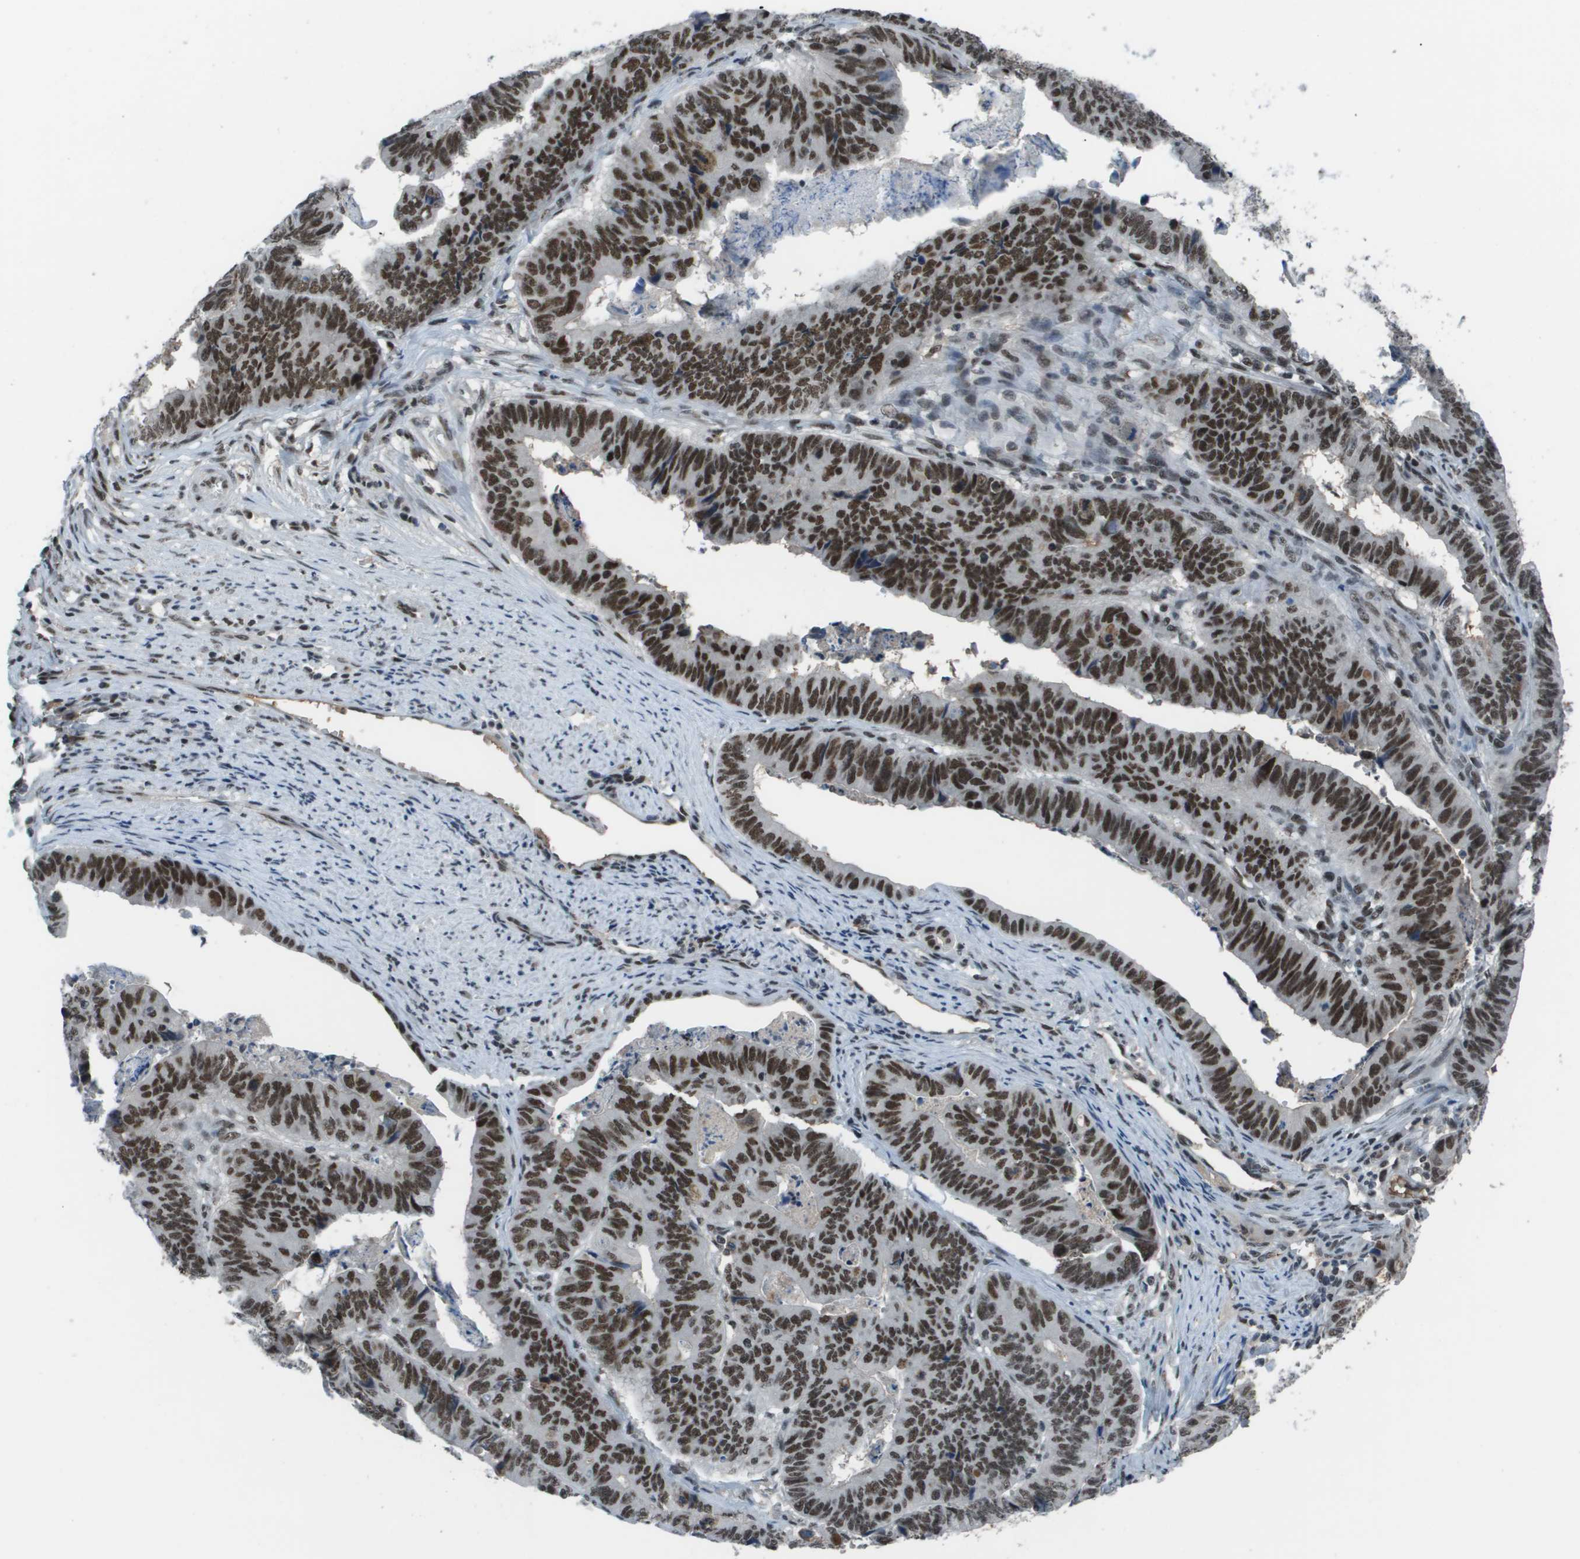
{"staining": {"intensity": "strong", "quantity": ">75%", "location": "nuclear"}, "tissue": "stomach cancer", "cell_type": "Tumor cells", "image_type": "cancer", "snomed": [{"axis": "morphology", "description": "Adenocarcinoma, NOS"}, {"axis": "topography", "description": "Stomach, lower"}], "caption": "Immunohistochemistry (IHC) of human stomach cancer (adenocarcinoma) demonstrates high levels of strong nuclear positivity in approximately >75% of tumor cells.", "gene": "THRAP3", "patient": {"sex": "male", "age": 77}}